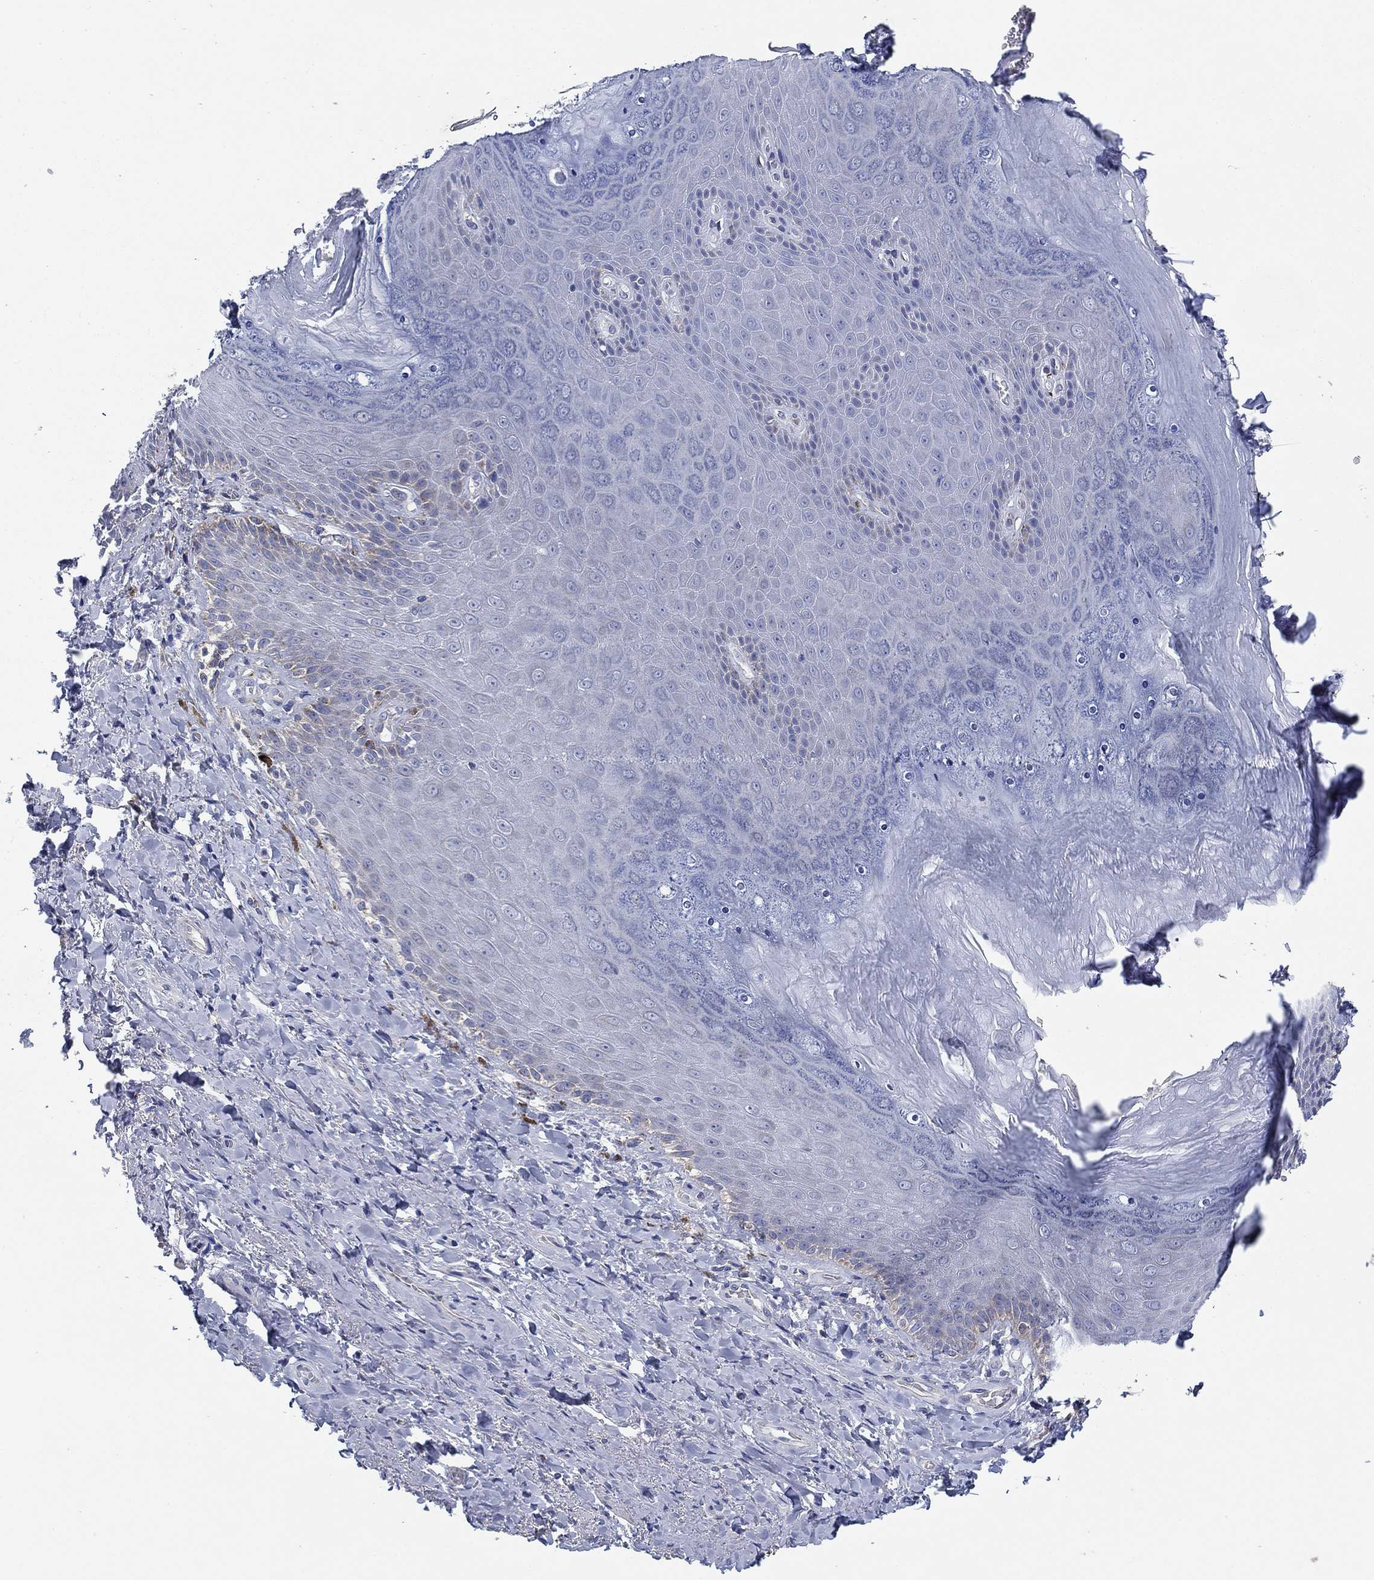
{"staining": {"intensity": "negative", "quantity": "none", "location": "none"}, "tissue": "adipose tissue", "cell_type": "Adipocytes", "image_type": "normal", "snomed": [{"axis": "morphology", "description": "Normal tissue, NOS"}, {"axis": "topography", "description": "Anal"}, {"axis": "topography", "description": "Peripheral nerve tissue"}], "caption": "IHC image of benign human adipose tissue stained for a protein (brown), which reveals no positivity in adipocytes. Nuclei are stained in blue.", "gene": "NACAD", "patient": {"sex": "male", "age": 53}}